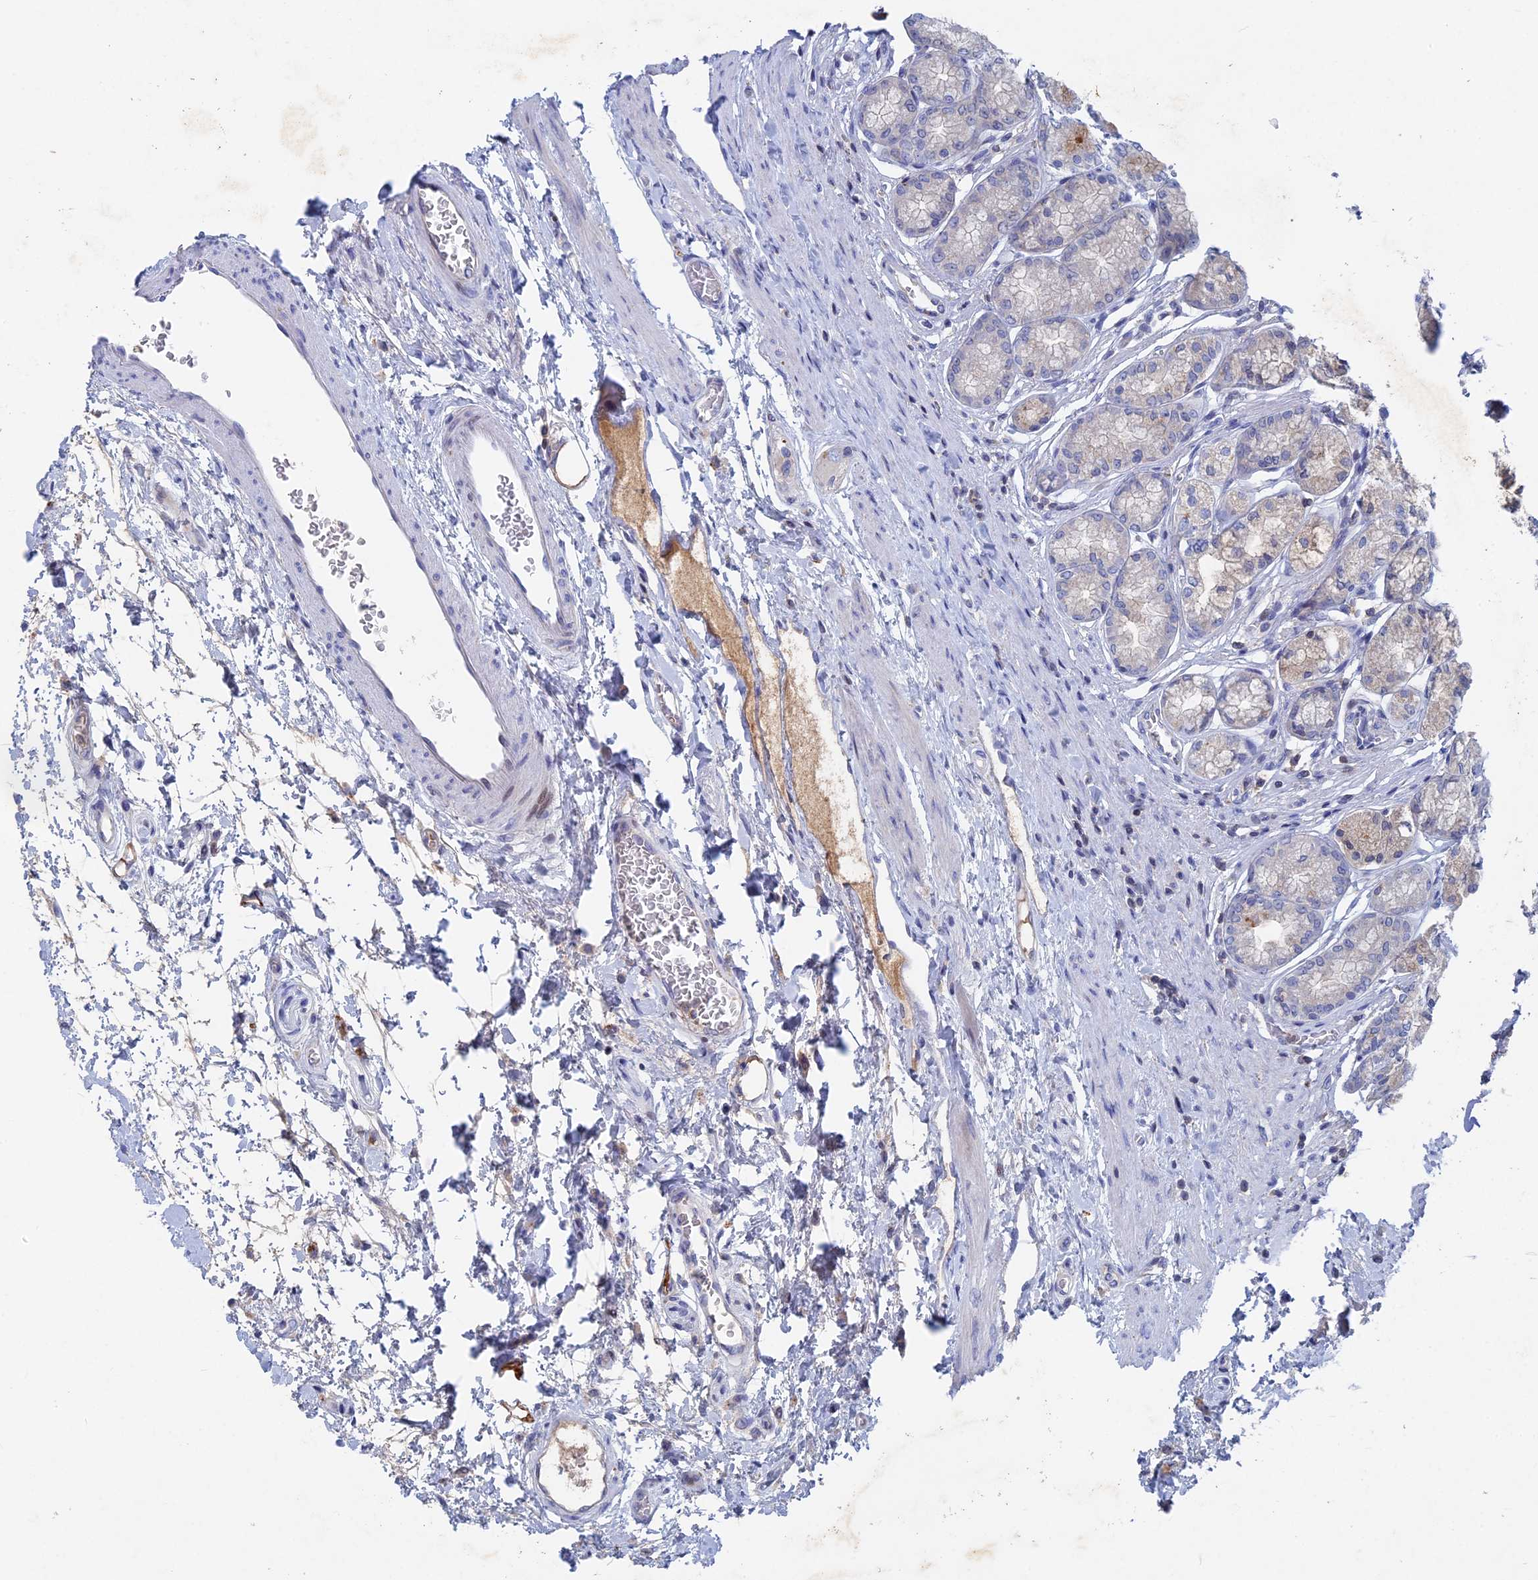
{"staining": {"intensity": "moderate", "quantity": "<25%", "location": "cytoplasmic/membranous"}, "tissue": "stomach", "cell_type": "Glandular cells", "image_type": "normal", "snomed": [{"axis": "morphology", "description": "Normal tissue, NOS"}, {"axis": "morphology", "description": "Adenocarcinoma, NOS"}, {"axis": "morphology", "description": "Adenocarcinoma, High grade"}, {"axis": "topography", "description": "Stomach, upper"}, {"axis": "topography", "description": "Stomach"}], "caption": "A brown stain labels moderate cytoplasmic/membranous positivity of a protein in glandular cells of benign human stomach.", "gene": "ACP7", "patient": {"sex": "female", "age": 65}}